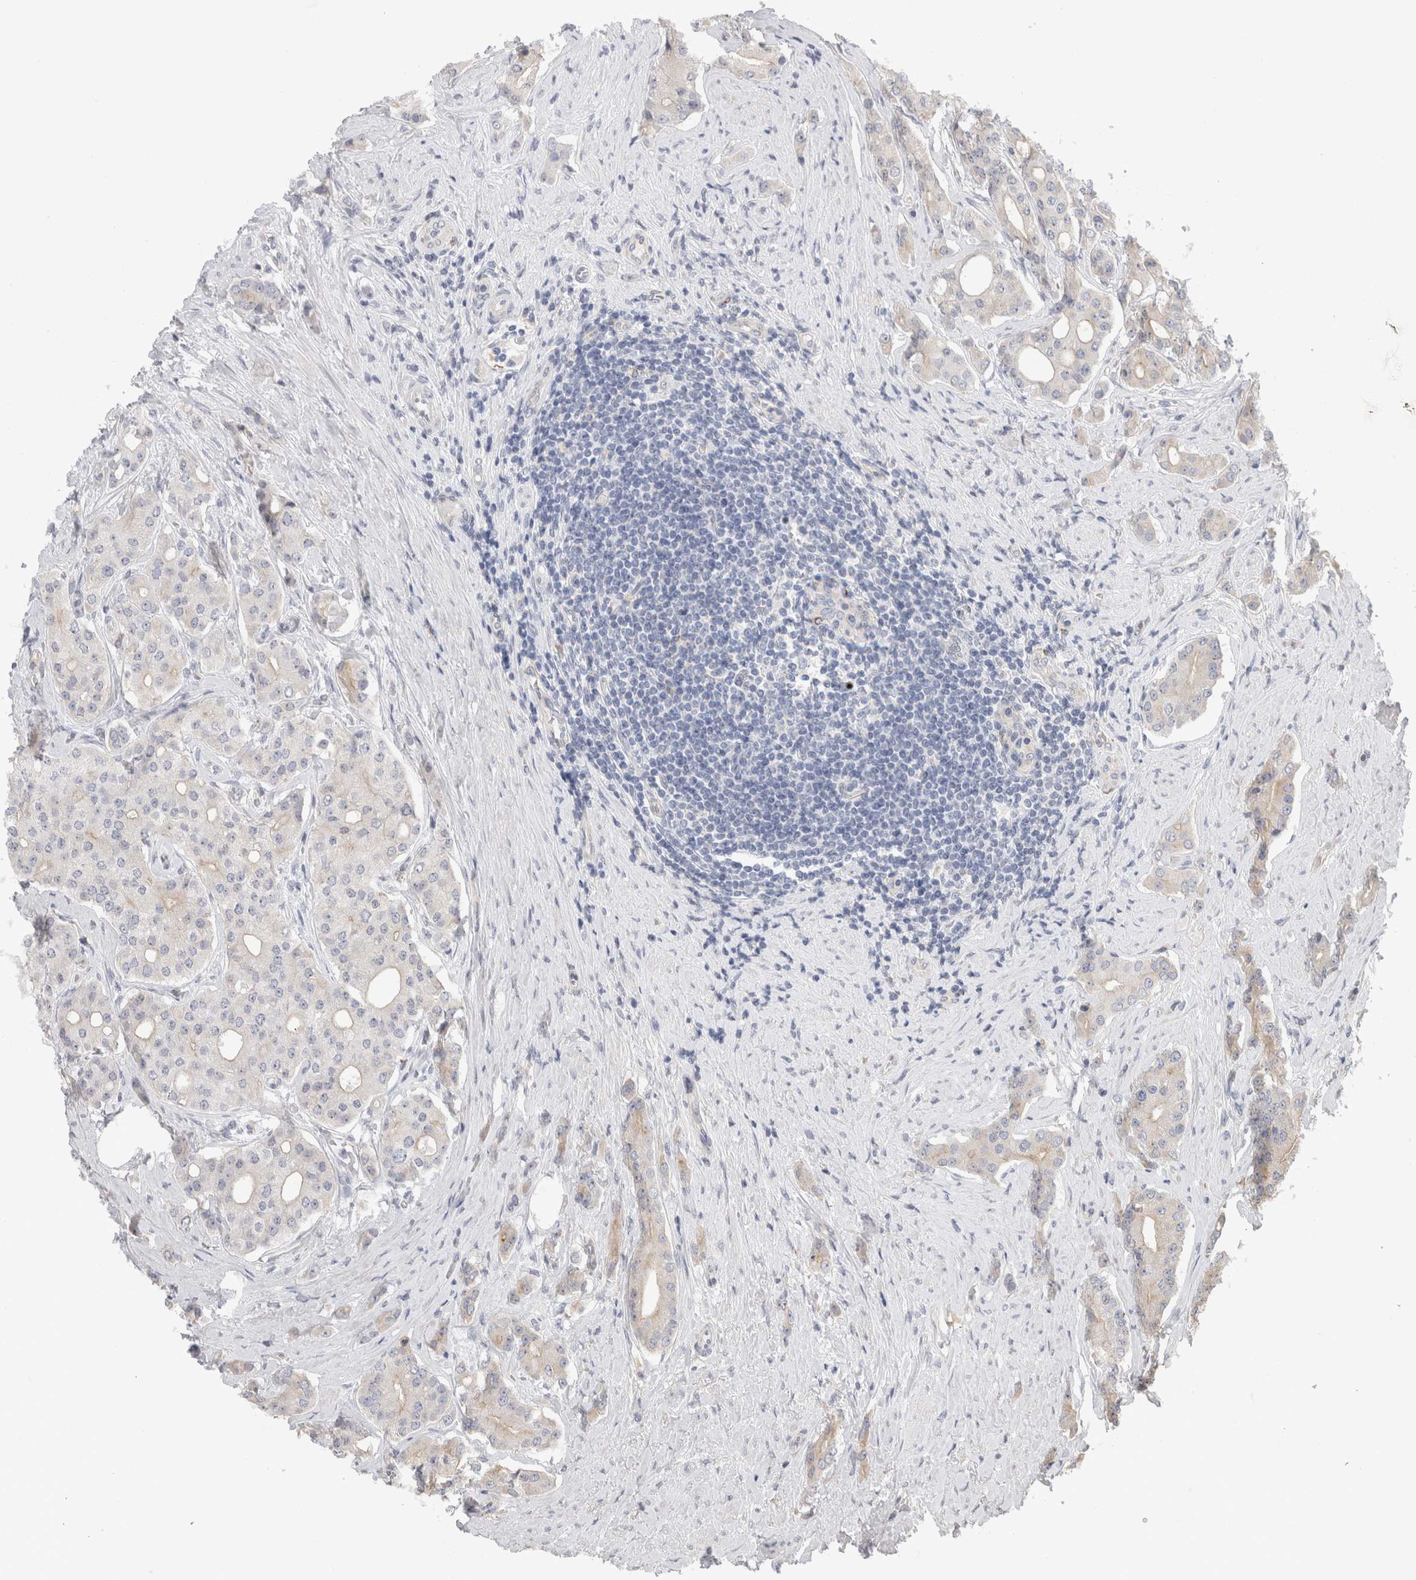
{"staining": {"intensity": "weak", "quantity": "<25%", "location": "cytoplasmic/membranous"}, "tissue": "prostate cancer", "cell_type": "Tumor cells", "image_type": "cancer", "snomed": [{"axis": "morphology", "description": "Adenocarcinoma, High grade"}, {"axis": "topography", "description": "Prostate"}], "caption": "The IHC micrograph has no significant staining in tumor cells of prostate high-grade adenocarcinoma tissue. (DAB (3,3'-diaminobenzidine) IHC visualized using brightfield microscopy, high magnification).", "gene": "SYTL5", "patient": {"sex": "male", "age": 71}}